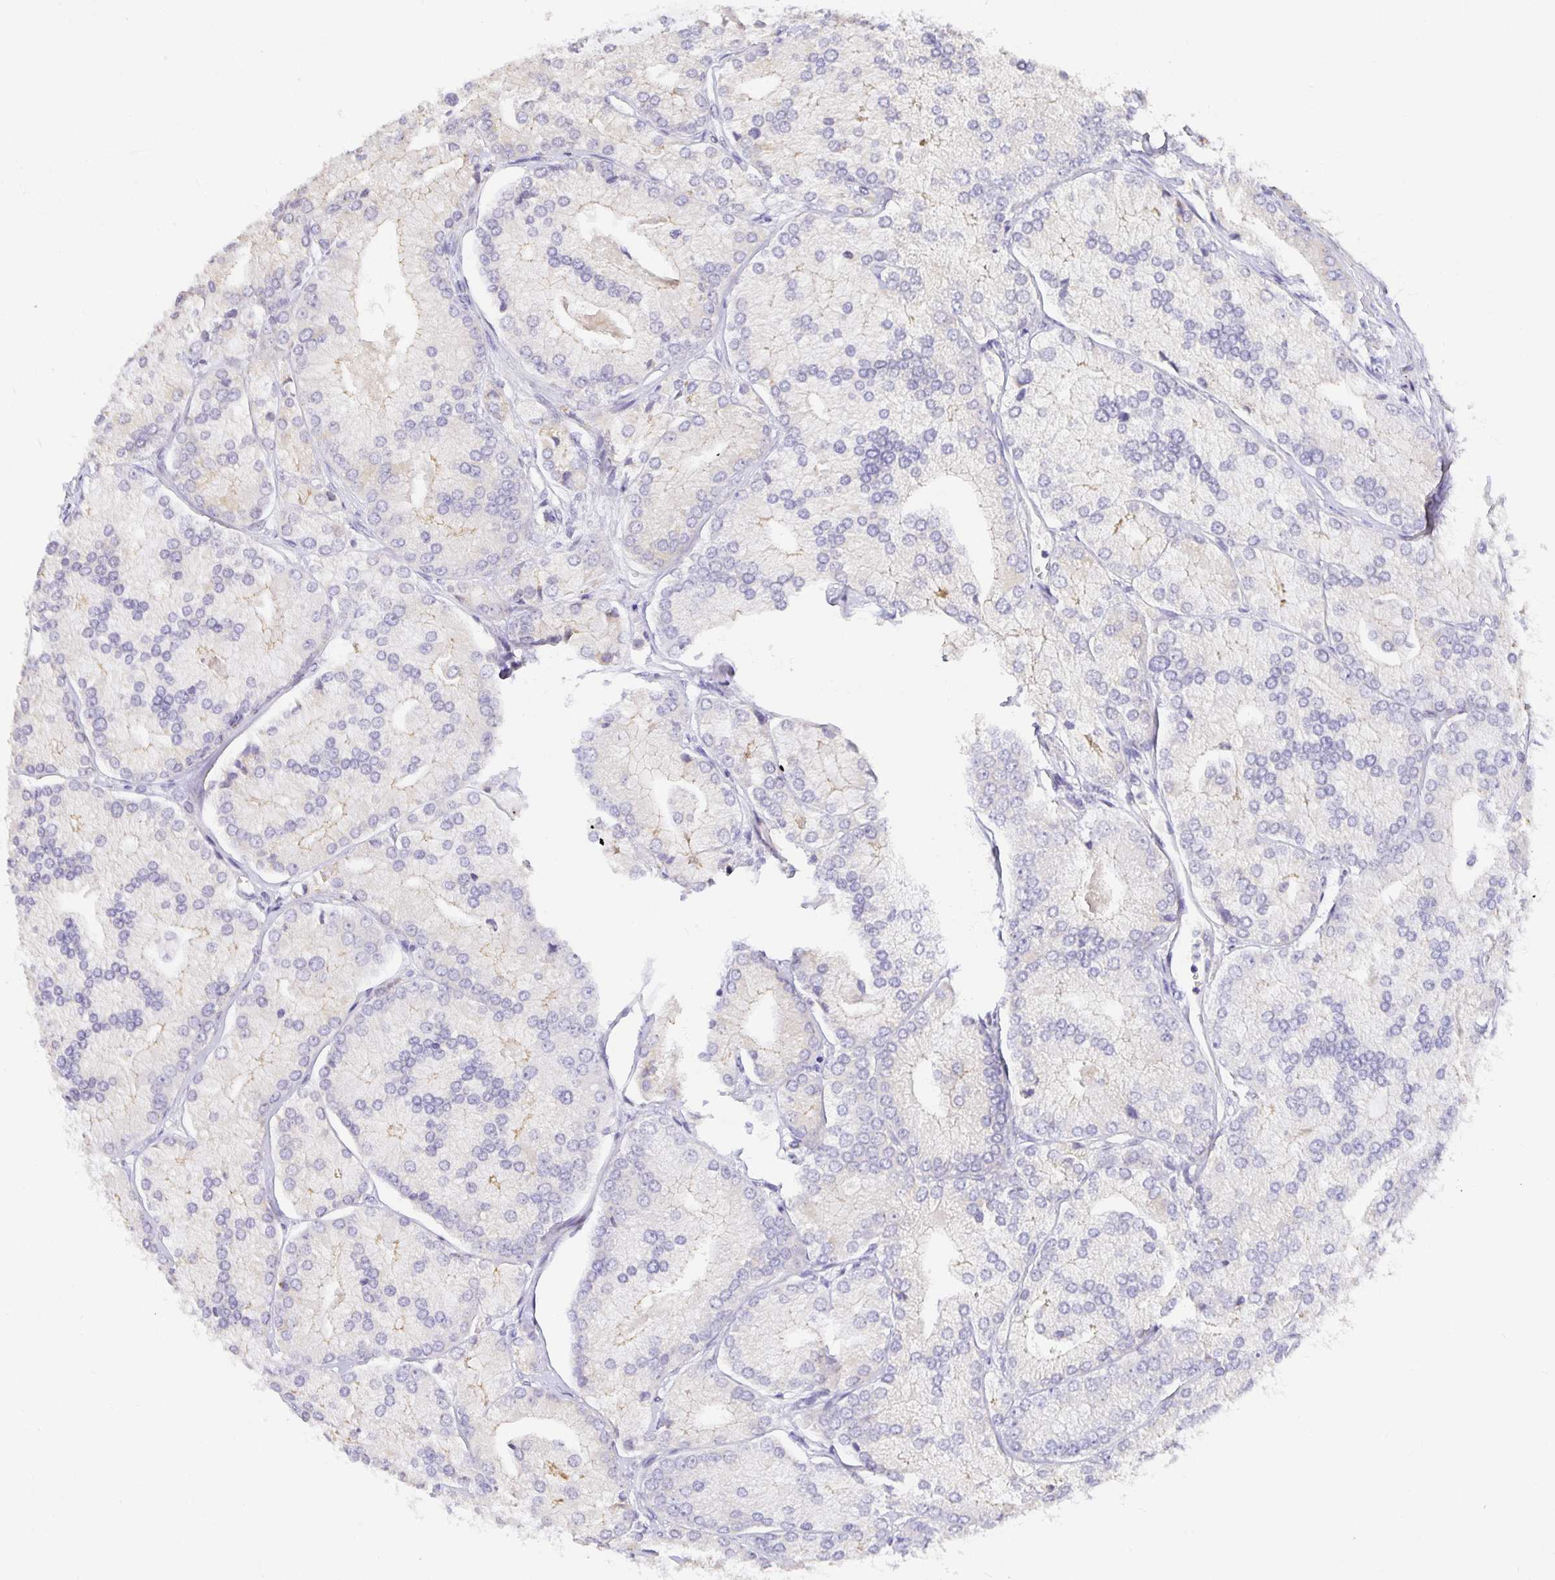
{"staining": {"intensity": "weak", "quantity": "<25%", "location": "cytoplasmic/membranous"}, "tissue": "prostate cancer", "cell_type": "Tumor cells", "image_type": "cancer", "snomed": [{"axis": "morphology", "description": "Adenocarcinoma, High grade"}, {"axis": "topography", "description": "Prostate"}], "caption": "Tumor cells show no significant staining in high-grade adenocarcinoma (prostate).", "gene": "TJP3", "patient": {"sex": "male", "age": 61}}